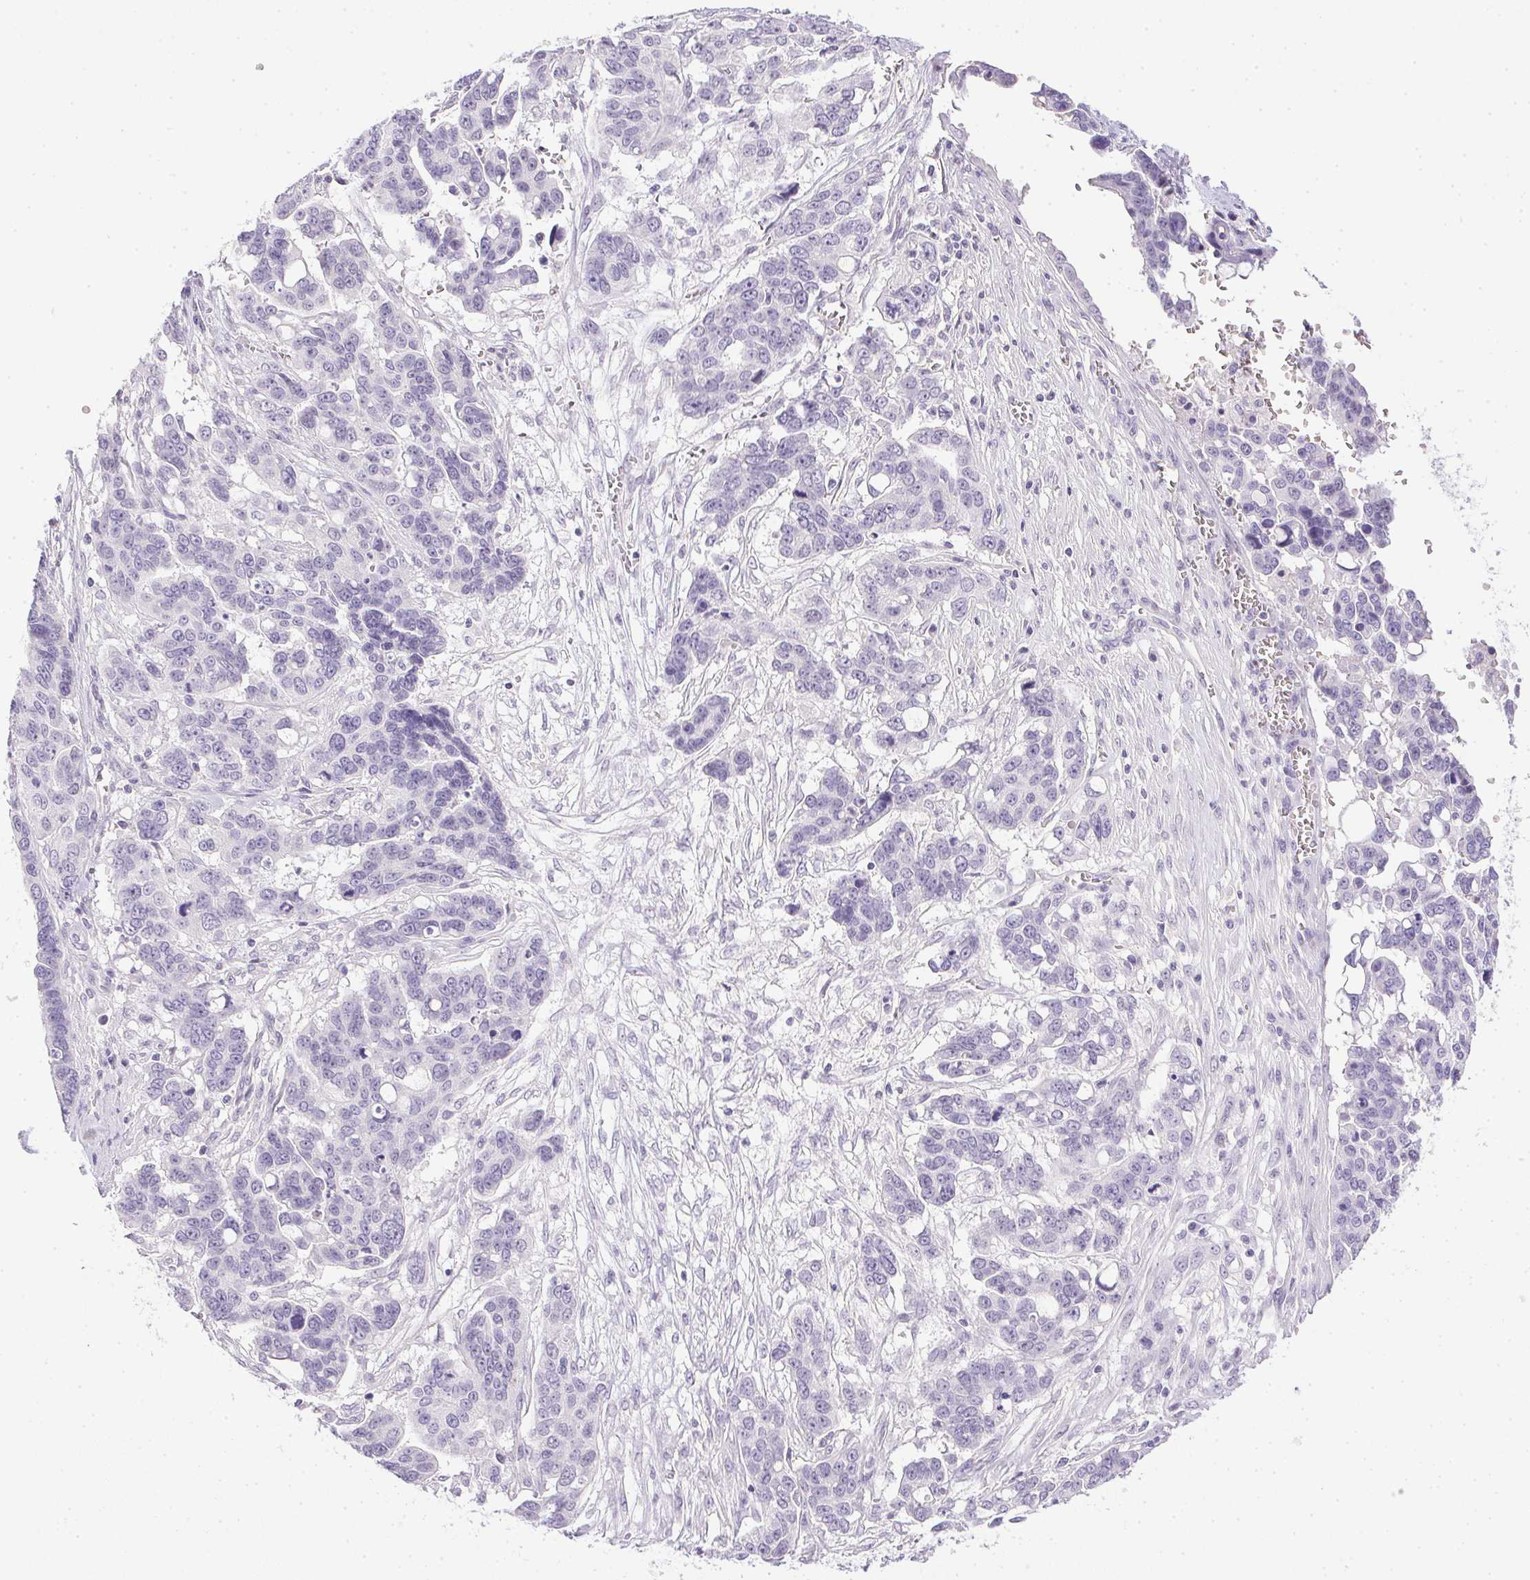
{"staining": {"intensity": "negative", "quantity": "none", "location": "none"}, "tissue": "ovarian cancer", "cell_type": "Tumor cells", "image_type": "cancer", "snomed": [{"axis": "morphology", "description": "Carcinoma, endometroid"}, {"axis": "topography", "description": "Ovary"}], "caption": "Immunohistochemistry of ovarian endometroid carcinoma exhibits no staining in tumor cells.", "gene": "PRL", "patient": {"sex": "female", "age": 78}}